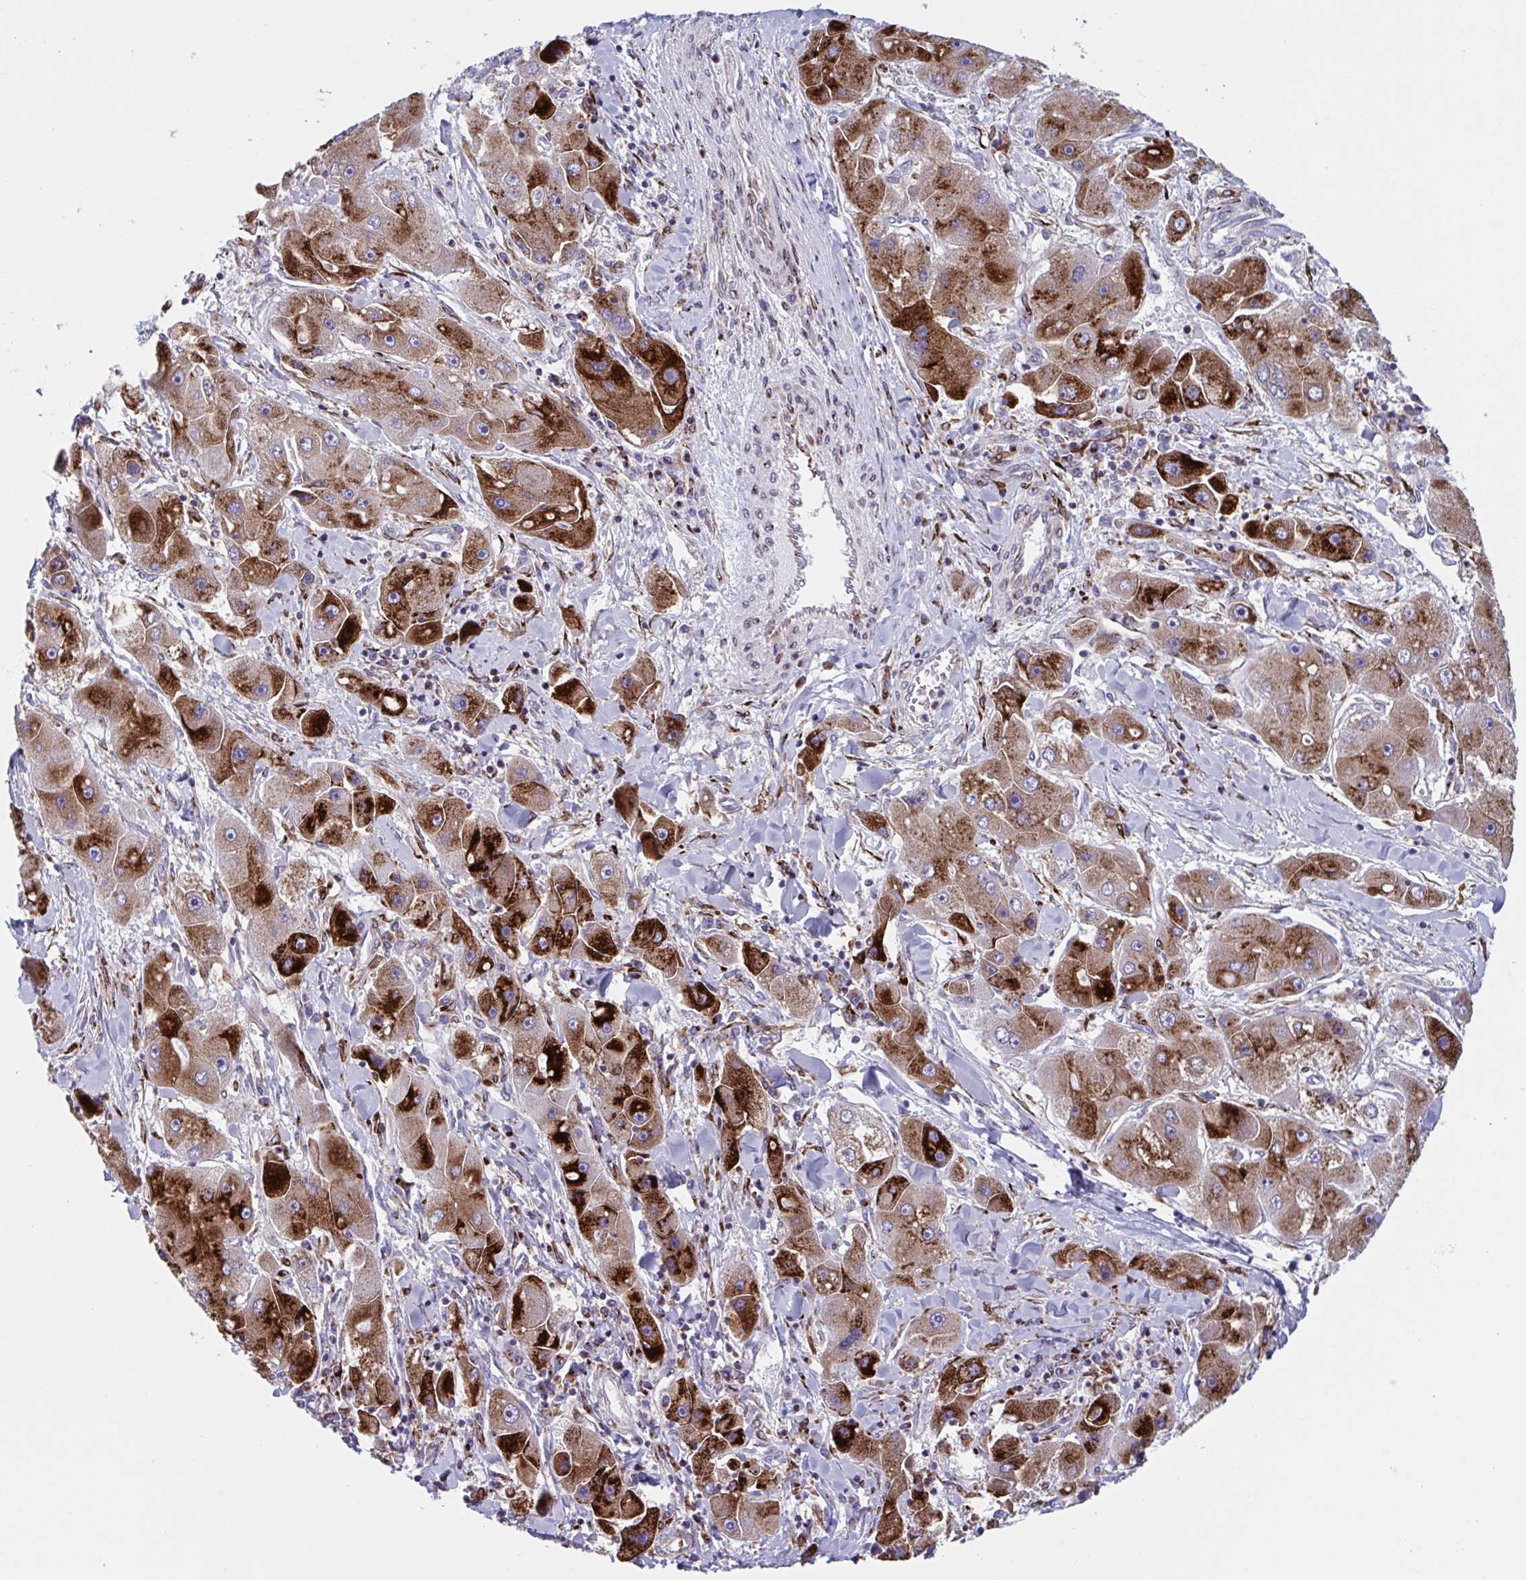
{"staining": {"intensity": "strong", "quantity": ">75%", "location": "cytoplasmic/membranous"}, "tissue": "liver cancer", "cell_type": "Tumor cells", "image_type": "cancer", "snomed": [{"axis": "morphology", "description": "Carcinoma, Hepatocellular, NOS"}, {"axis": "topography", "description": "Liver"}], "caption": "Strong cytoplasmic/membranous positivity for a protein is appreciated in approximately >75% of tumor cells of liver cancer (hepatocellular carcinoma) using immunohistochemistry.", "gene": "RFK", "patient": {"sex": "male", "age": 24}}